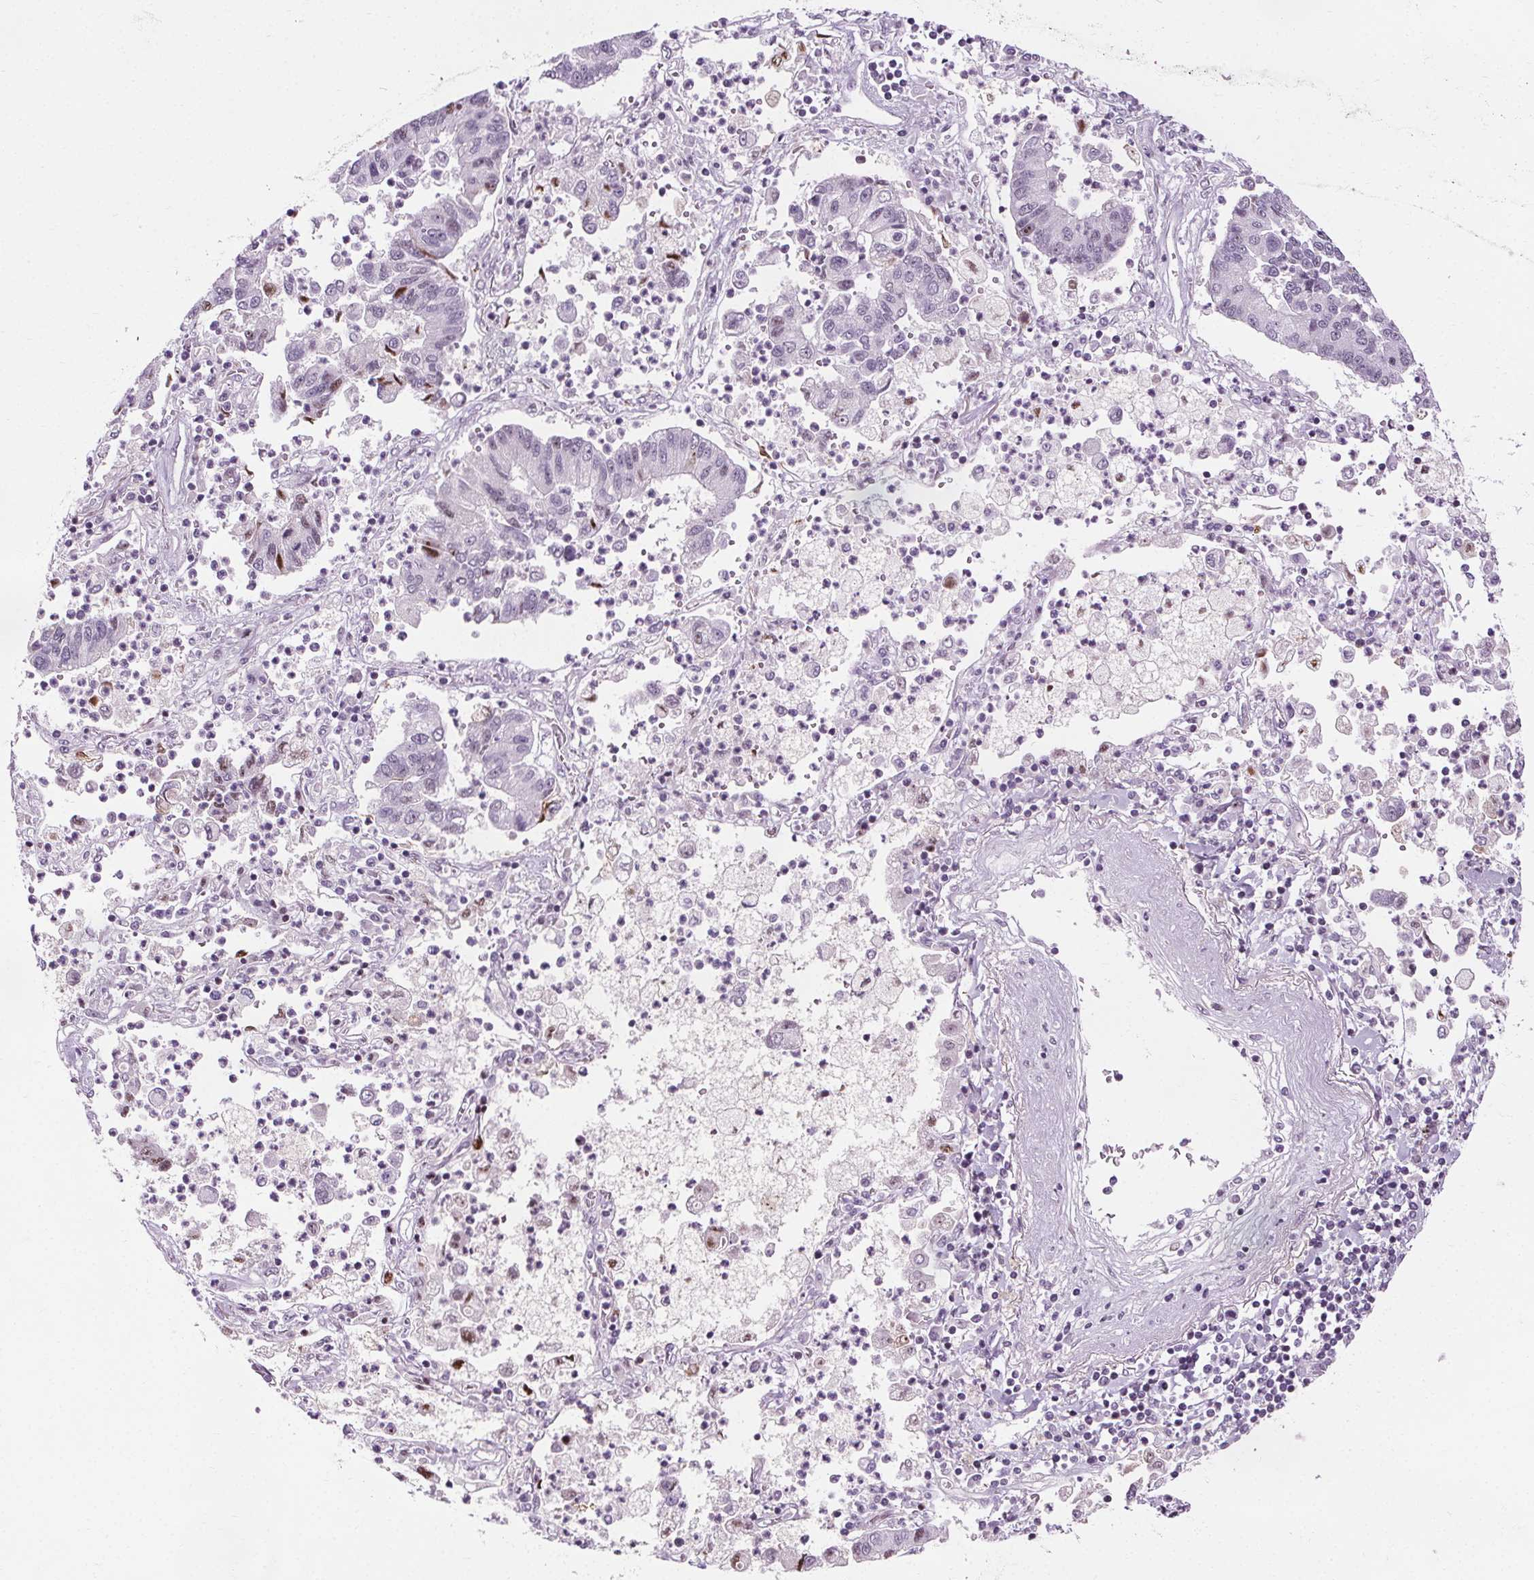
{"staining": {"intensity": "moderate", "quantity": "<25%", "location": "nuclear"}, "tissue": "lung cancer", "cell_type": "Tumor cells", "image_type": "cancer", "snomed": [{"axis": "morphology", "description": "Adenocarcinoma, NOS"}, {"axis": "topography", "description": "Lung"}], "caption": "Lung cancer (adenocarcinoma) stained with DAB (3,3'-diaminobenzidine) immunohistochemistry shows low levels of moderate nuclear positivity in about <25% of tumor cells. (Brightfield microscopy of DAB IHC at high magnification).", "gene": "CEBPA", "patient": {"sex": "female", "age": 57}}